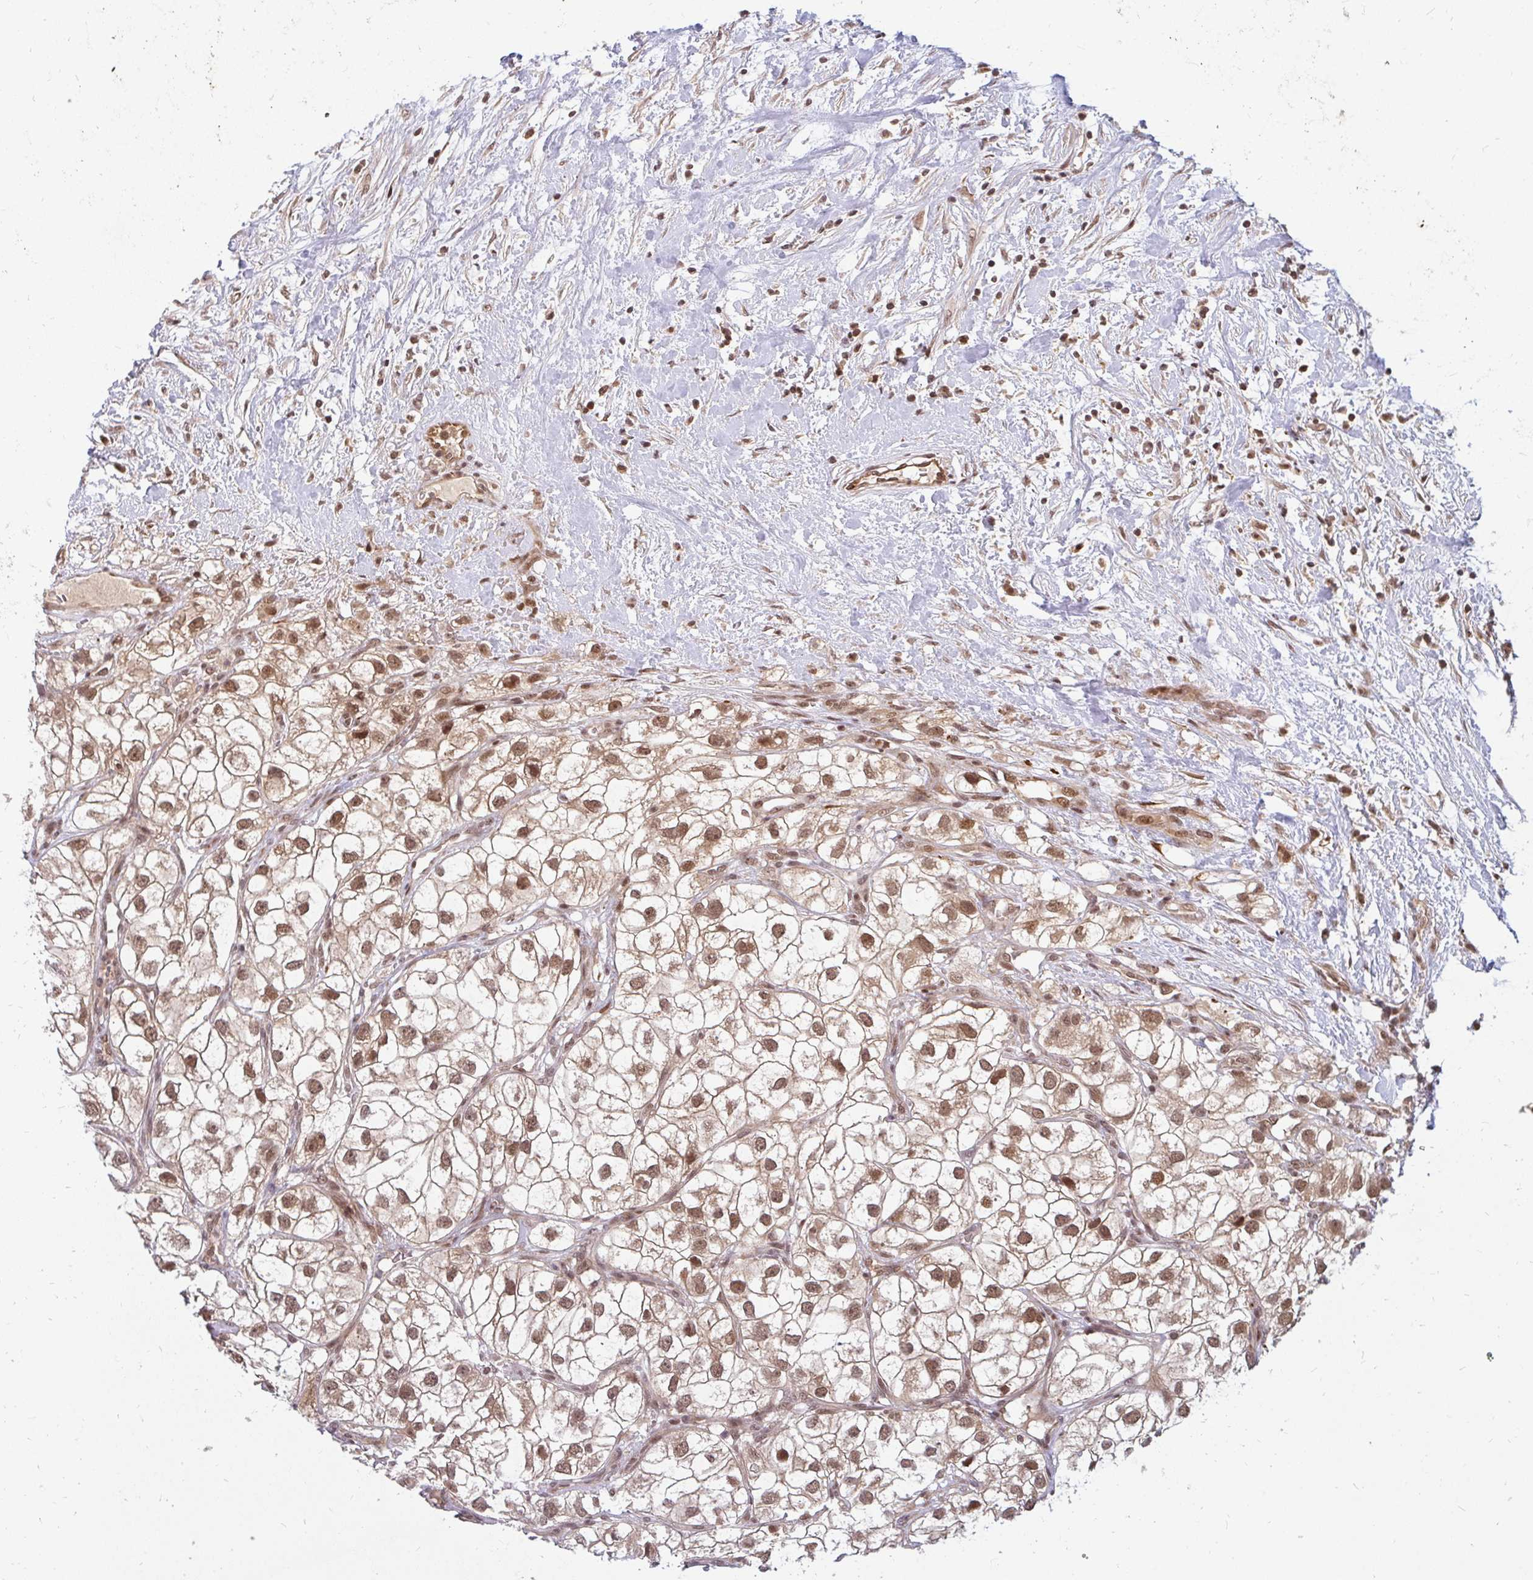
{"staining": {"intensity": "moderate", "quantity": ">75%", "location": "cytoplasmic/membranous,nuclear"}, "tissue": "renal cancer", "cell_type": "Tumor cells", "image_type": "cancer", "snomed": [{"axis": "morphology", "description": "Adenocarcinoma, NOS"}, {"axis": "topography", "description": "Kidney"}], "caption": "Immunohistochemistry (IHC) histopathology image of neoplastic tissue: adenocarcinoma (renal) stained using immunohistochemistry (IHC) shows medium levels of moderate protein expression localized specifically in the cytoplasmic/membranous and nuclear of tumor cells, appearing as a cytoplasmic/membranous and nuclear brown color.", "gene": "GTF3C6", "patient": {"sex": "male", "age": 59}}